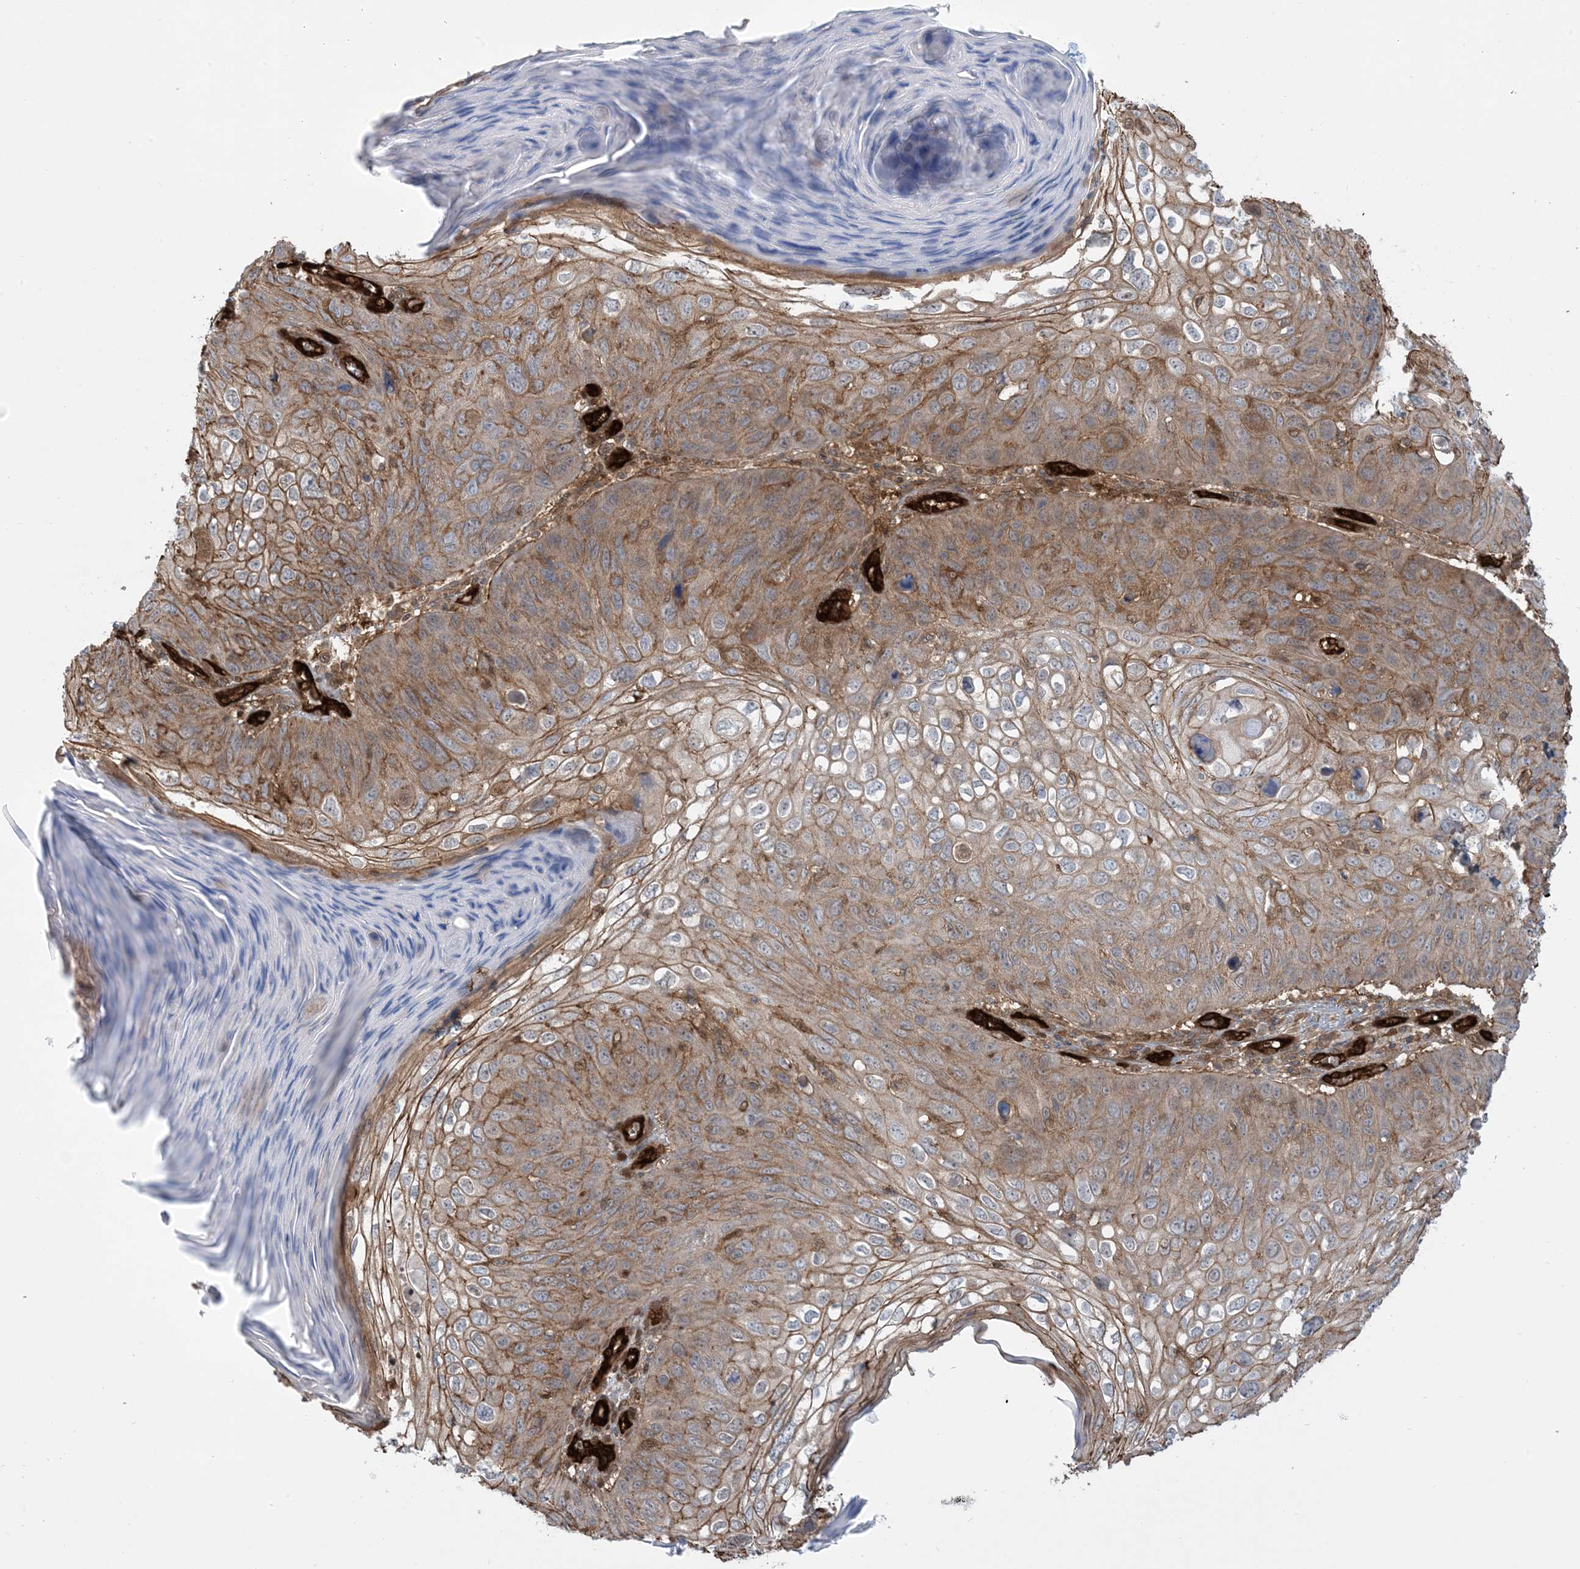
{"staining": {"intensity": "moderate", "quantity": ">75%", "location": "cytoplasmic/membranous"}, "tissue": "skin cancer", "cell_type": "Tumor cells", "image_type": "cancer", "snomed": [{"axis": "morphology", "description": "Squamous cell carcinoma, NOS"}, {"axis": "topography", "description": "Skin"}], "caption": "Human skin squamous cell carcinoma stained with a brown dye reveals moderate cytoplasmic/membranous positive expression in approximately >75% of tumor cells.", "gene": "PPM1F", "patient": {"sex": "female", "age": 90}}